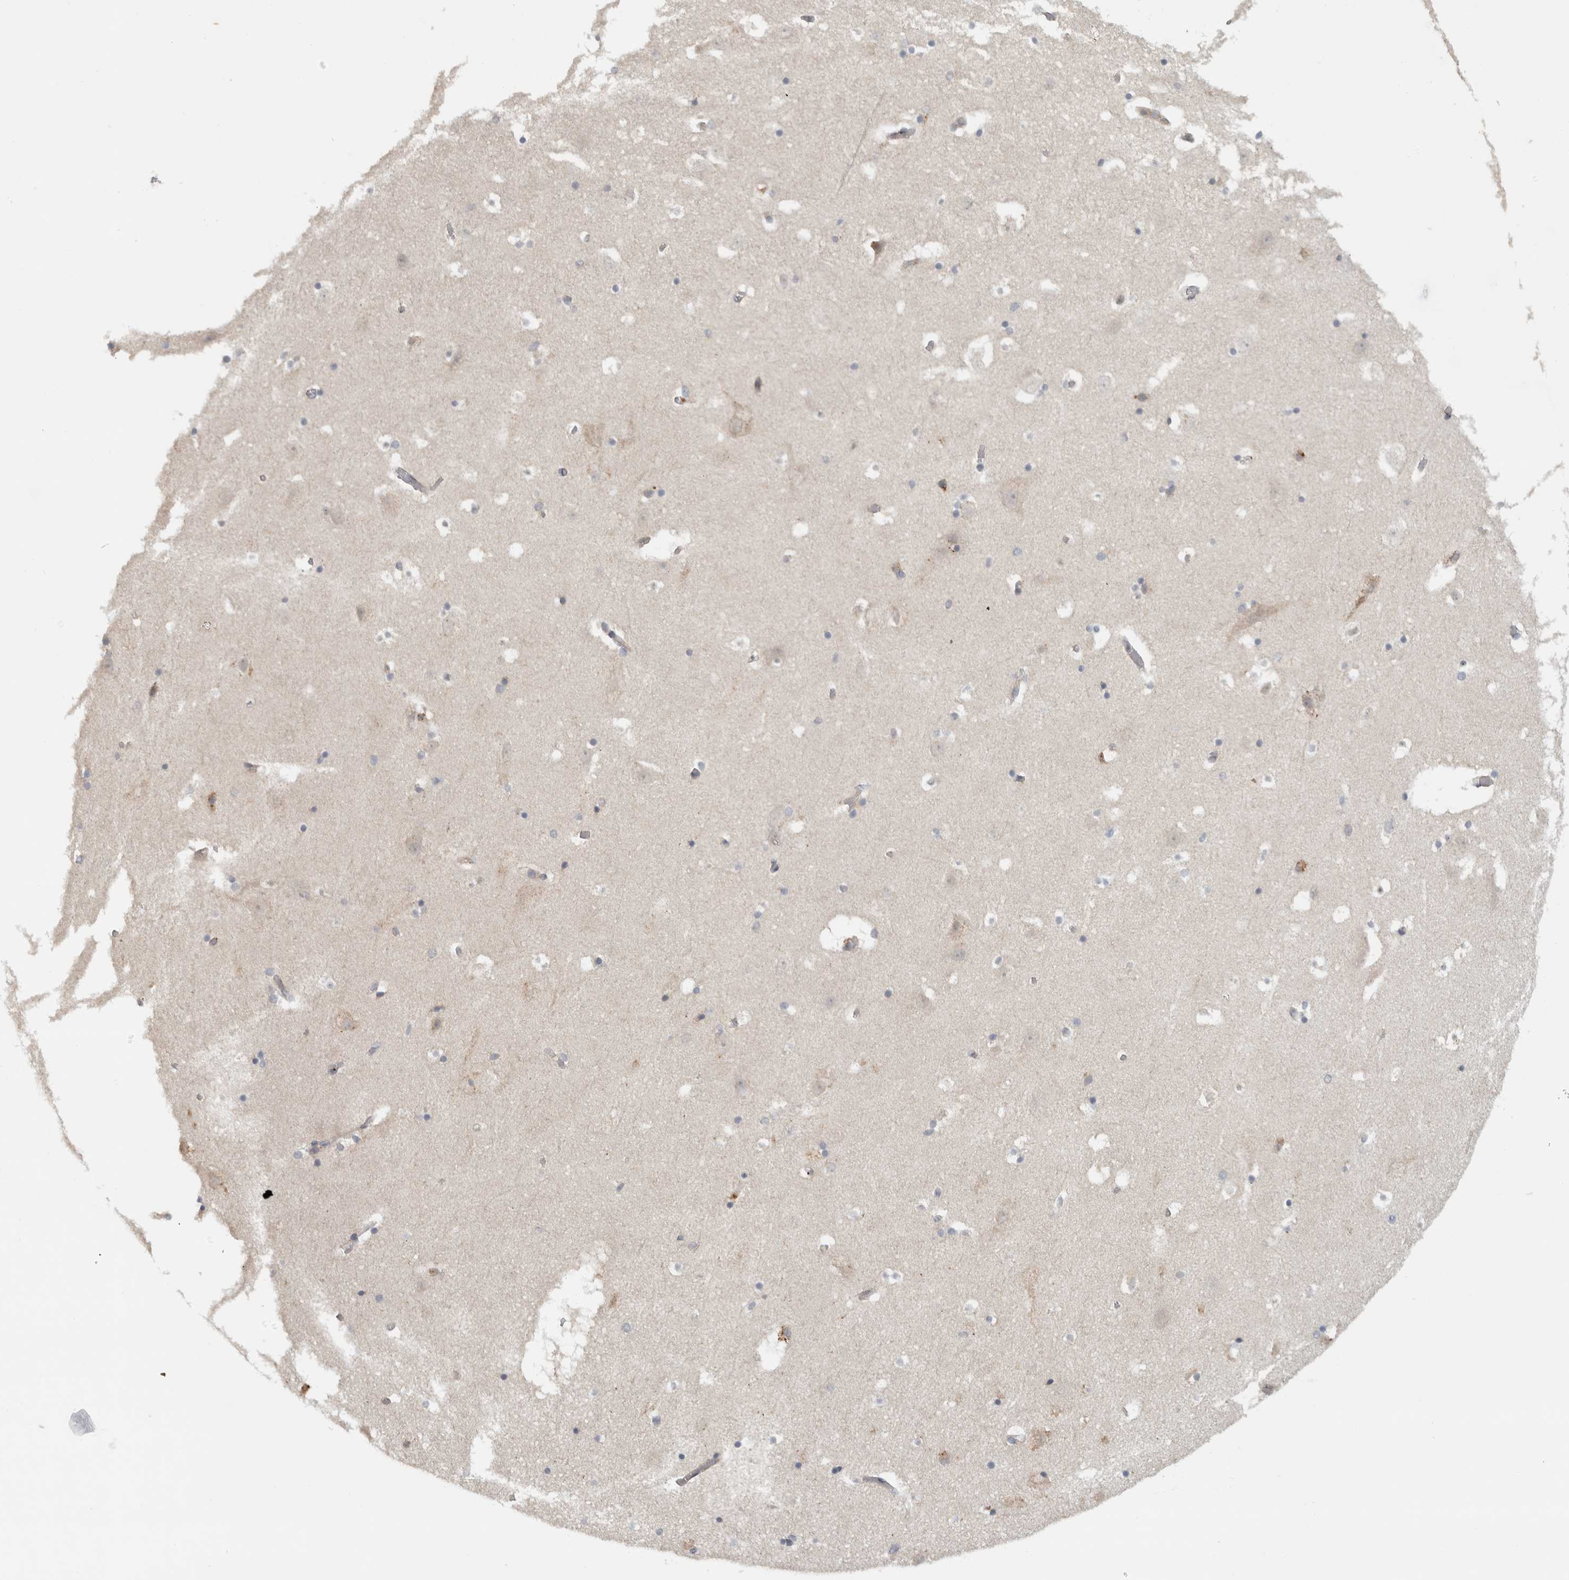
{"staining": {"intensity": "negative", "quantity": "none", "location": "none"}, "tissue": "hippocampus", "cell_type": "Glial cells", "image_type": "normal", "snomed": [{"axis": "morphology", "description": "Normal tissue, NOS"}, {"axis": "topography", "description": "Hippocampus"}], "caption": "Immunohistochemistry (IHC) micrograph of benign human hippocampus stained for a protein (brown), which reveals no staining in glial cells. (Immunohistochemistry, brightfield microscopy, high magnification).", "gene": "ADPRM", "patient": {"sex": "male", "age": 45}}